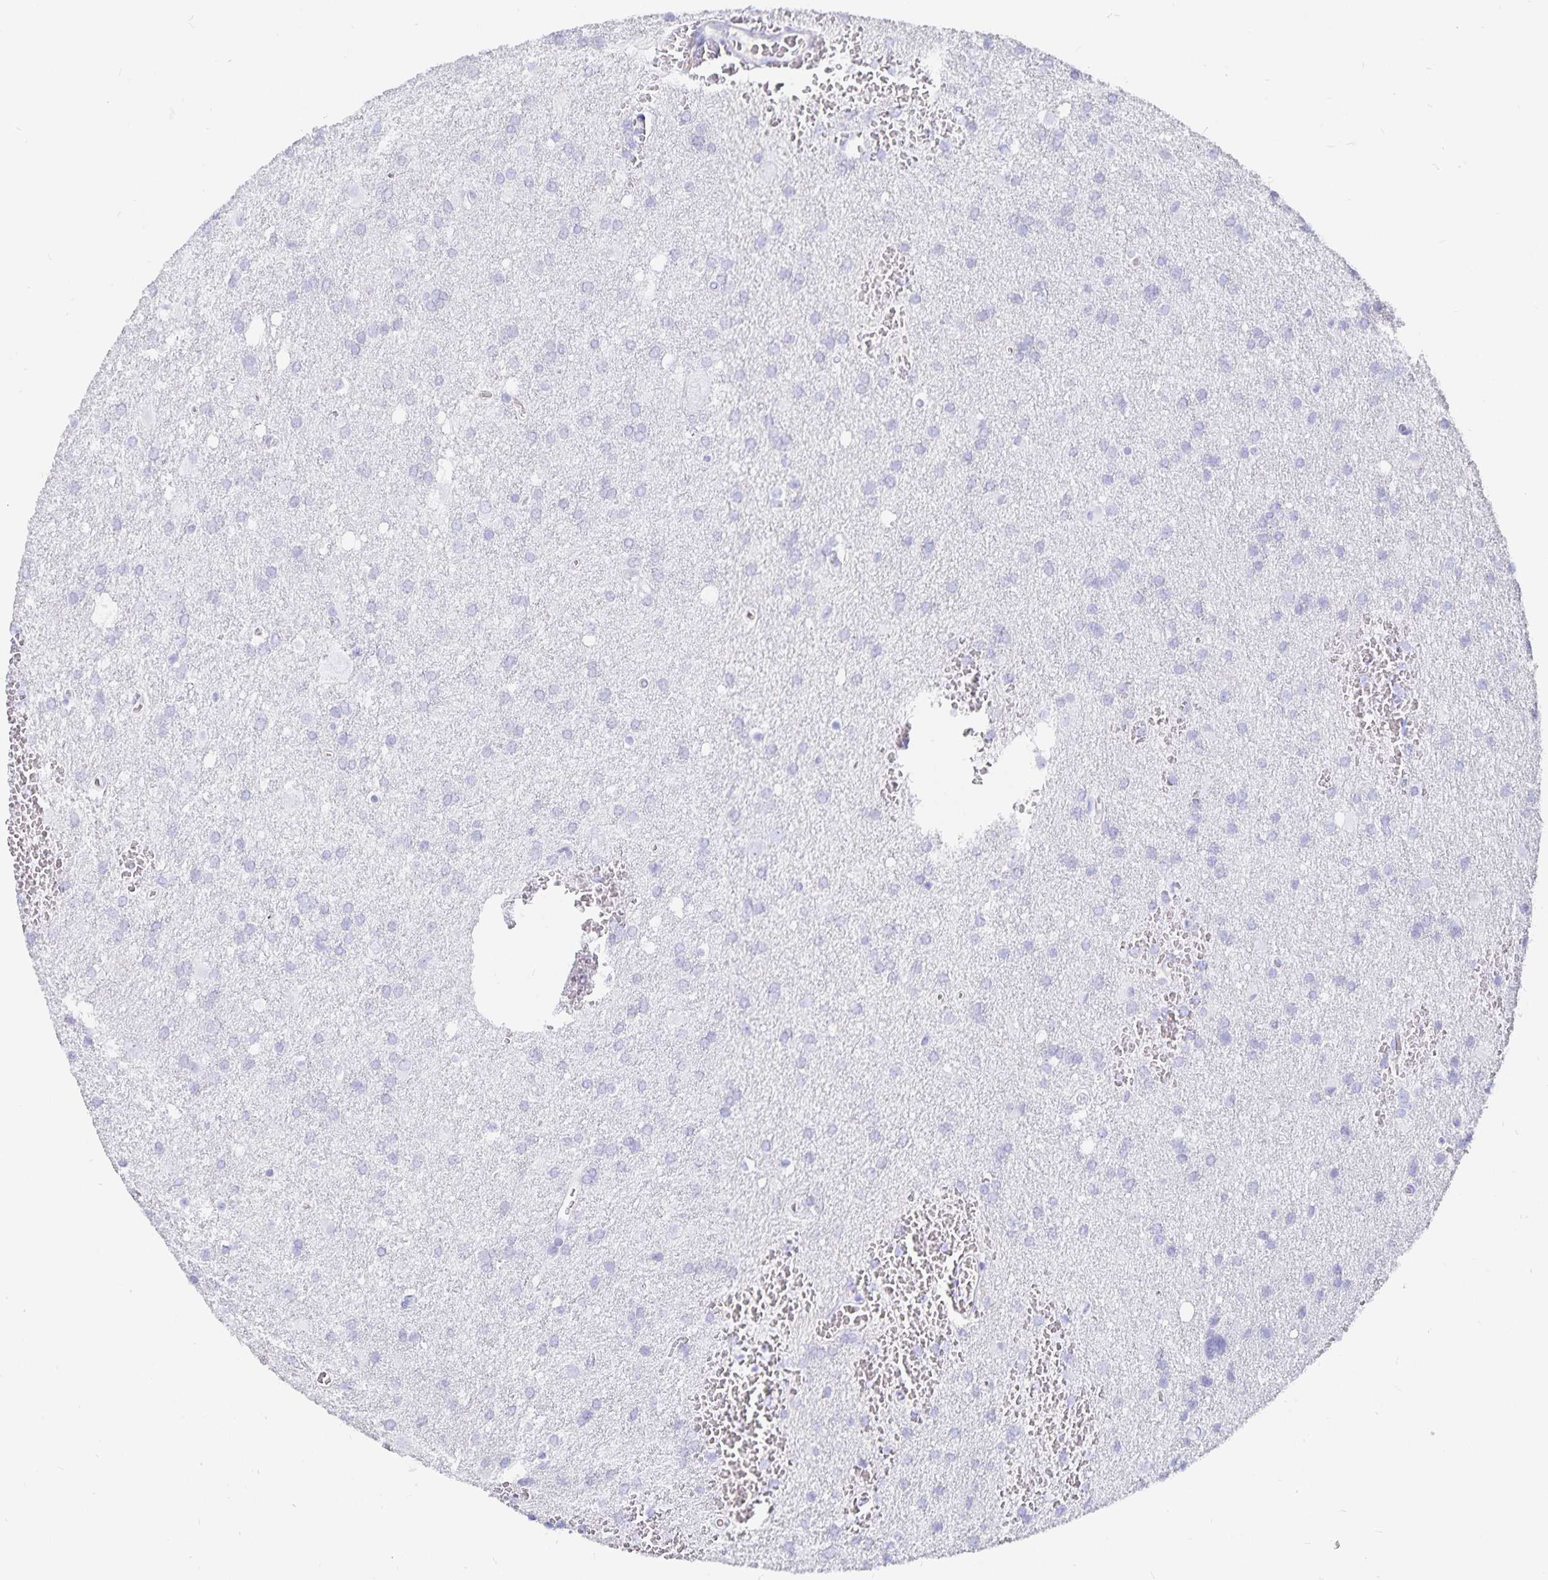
{"staining": {"intensity": "negative", "quantity": "none", "location": "none"}, "tissue": "glioma", "cell_type": "Tumor cells", "image_type": "cancer", "snomed": [{"axis": "morphology", "description": "Glioma, malignant, Low grade"}, {"axis": "topography", "description": "Brain"}], "caption": "Glioma stained for a protein using IHC demonstrates no staining tumor cells.", "gene": "INSL5", "patient": {"sex": "male", "age": 66}}